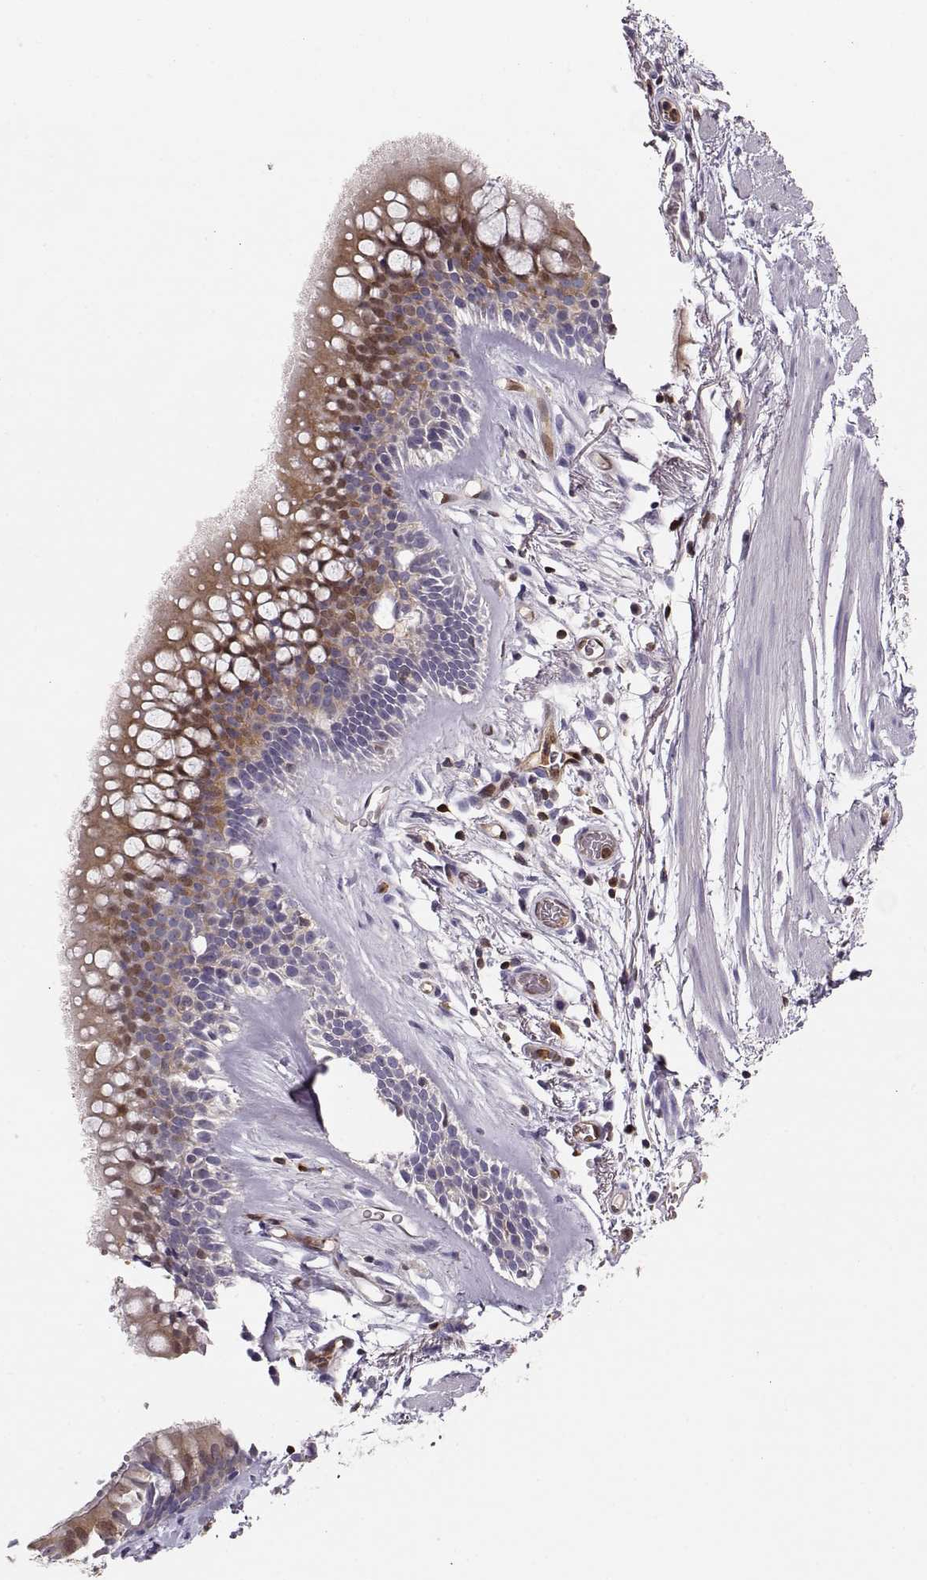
{"staining": {"intensity": "negative", "quantity": "none", "location": "none"}, "tissue": "soft tissue", "cell_type": "Fibroblasts", "image_type": "normal", "snomed": [{"axis": "morphology", "description": "Normal tissue, NOS"}, {"axis": "topography", "description": "Bronchus"}, {"axis": "topography", "description": "Lung"}], "caption": "Immunohistochemistry image of unremarkable human soft tissue stained for a protein (brown), which reveals no staining in fibroblasts.", "gene": "PNP", "patient": {"sex": "female", "age": 57}}